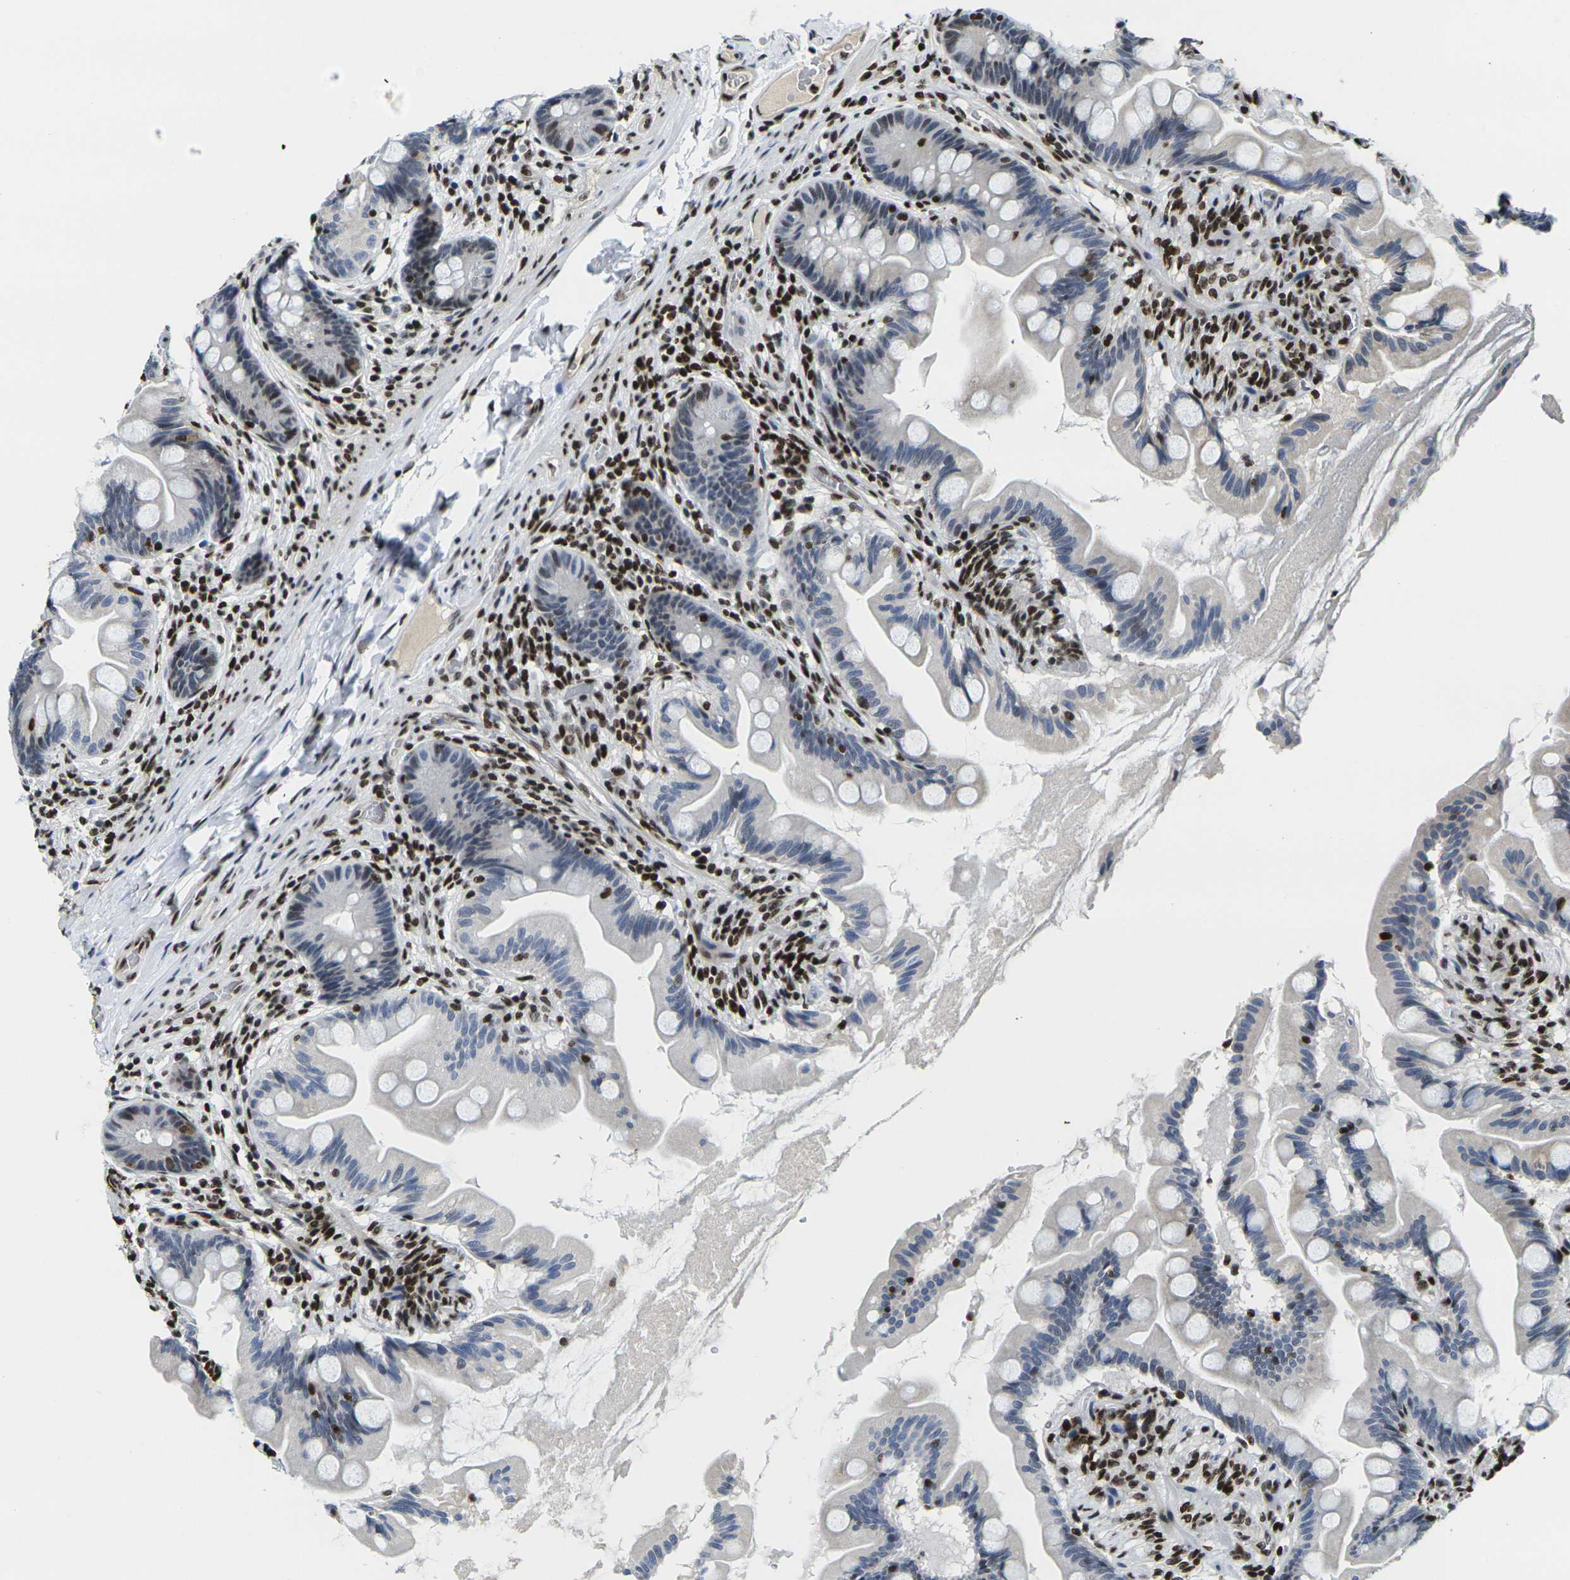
{"staining": {"intensity": "weak", "quantity": "25%-75%", "location": "cytoplasmic/membranous"}, "tissue": "small intestine", "cell_type": "Glandular cells", "image_type": "normal", "snomed": [{"axis": "morphology", "description": "Normal tissue, NOS"}, {"axis": "topography", "description": "Small intestine"}], "caption": "Protein expression analysis of unremarkable small intestine demonstrates weak cytoplasmic/membranous positivity in approximately 25%-75% of glandular cells. The staining was performed using DAB, with brown indicating positive protein expression. Nuclei are stained blue with hematoxylin.", "gene": "H1", "patient": {"sex": "female", "age": 56}}